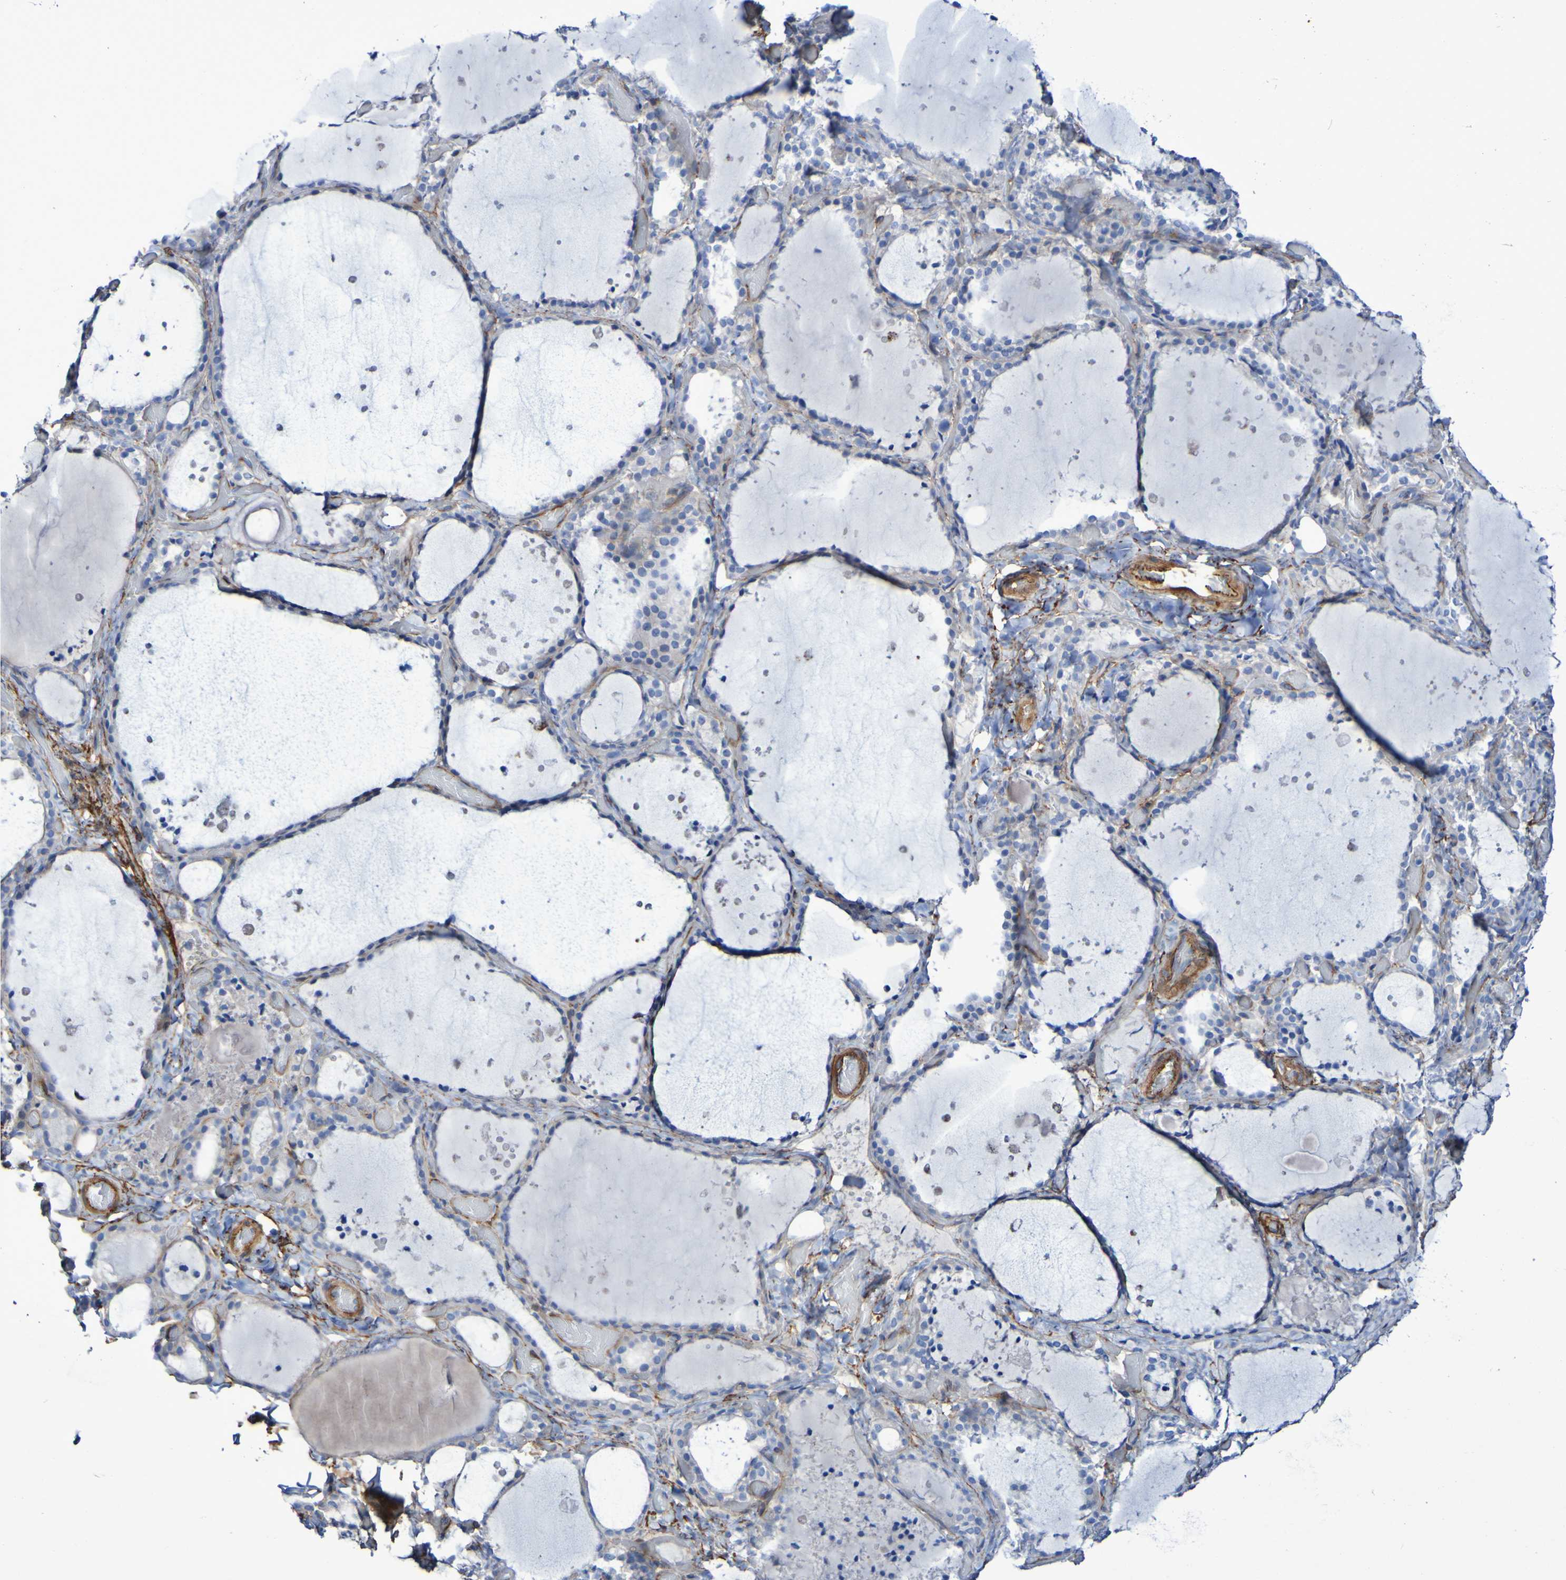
{"staining": {"intensity": "negative", "quantity": "none", "location": "none"}, "tissue": "thyroid gland", "cell_type": "Glandular cells", "image_type": "normal", "snomed": [{"axis": "morphology", "description": "Normal tissue, NOS"}, {"axis": "topography", "description": "Thyroid gland"}], "caption": "An immunohistochemistry photomicrograph of unremarkable thyroid gland is shown. There is no staining in glandular cells of thyroid gland.", "gene": "LPP", "patient": {"sex": "female", "age": 44}}